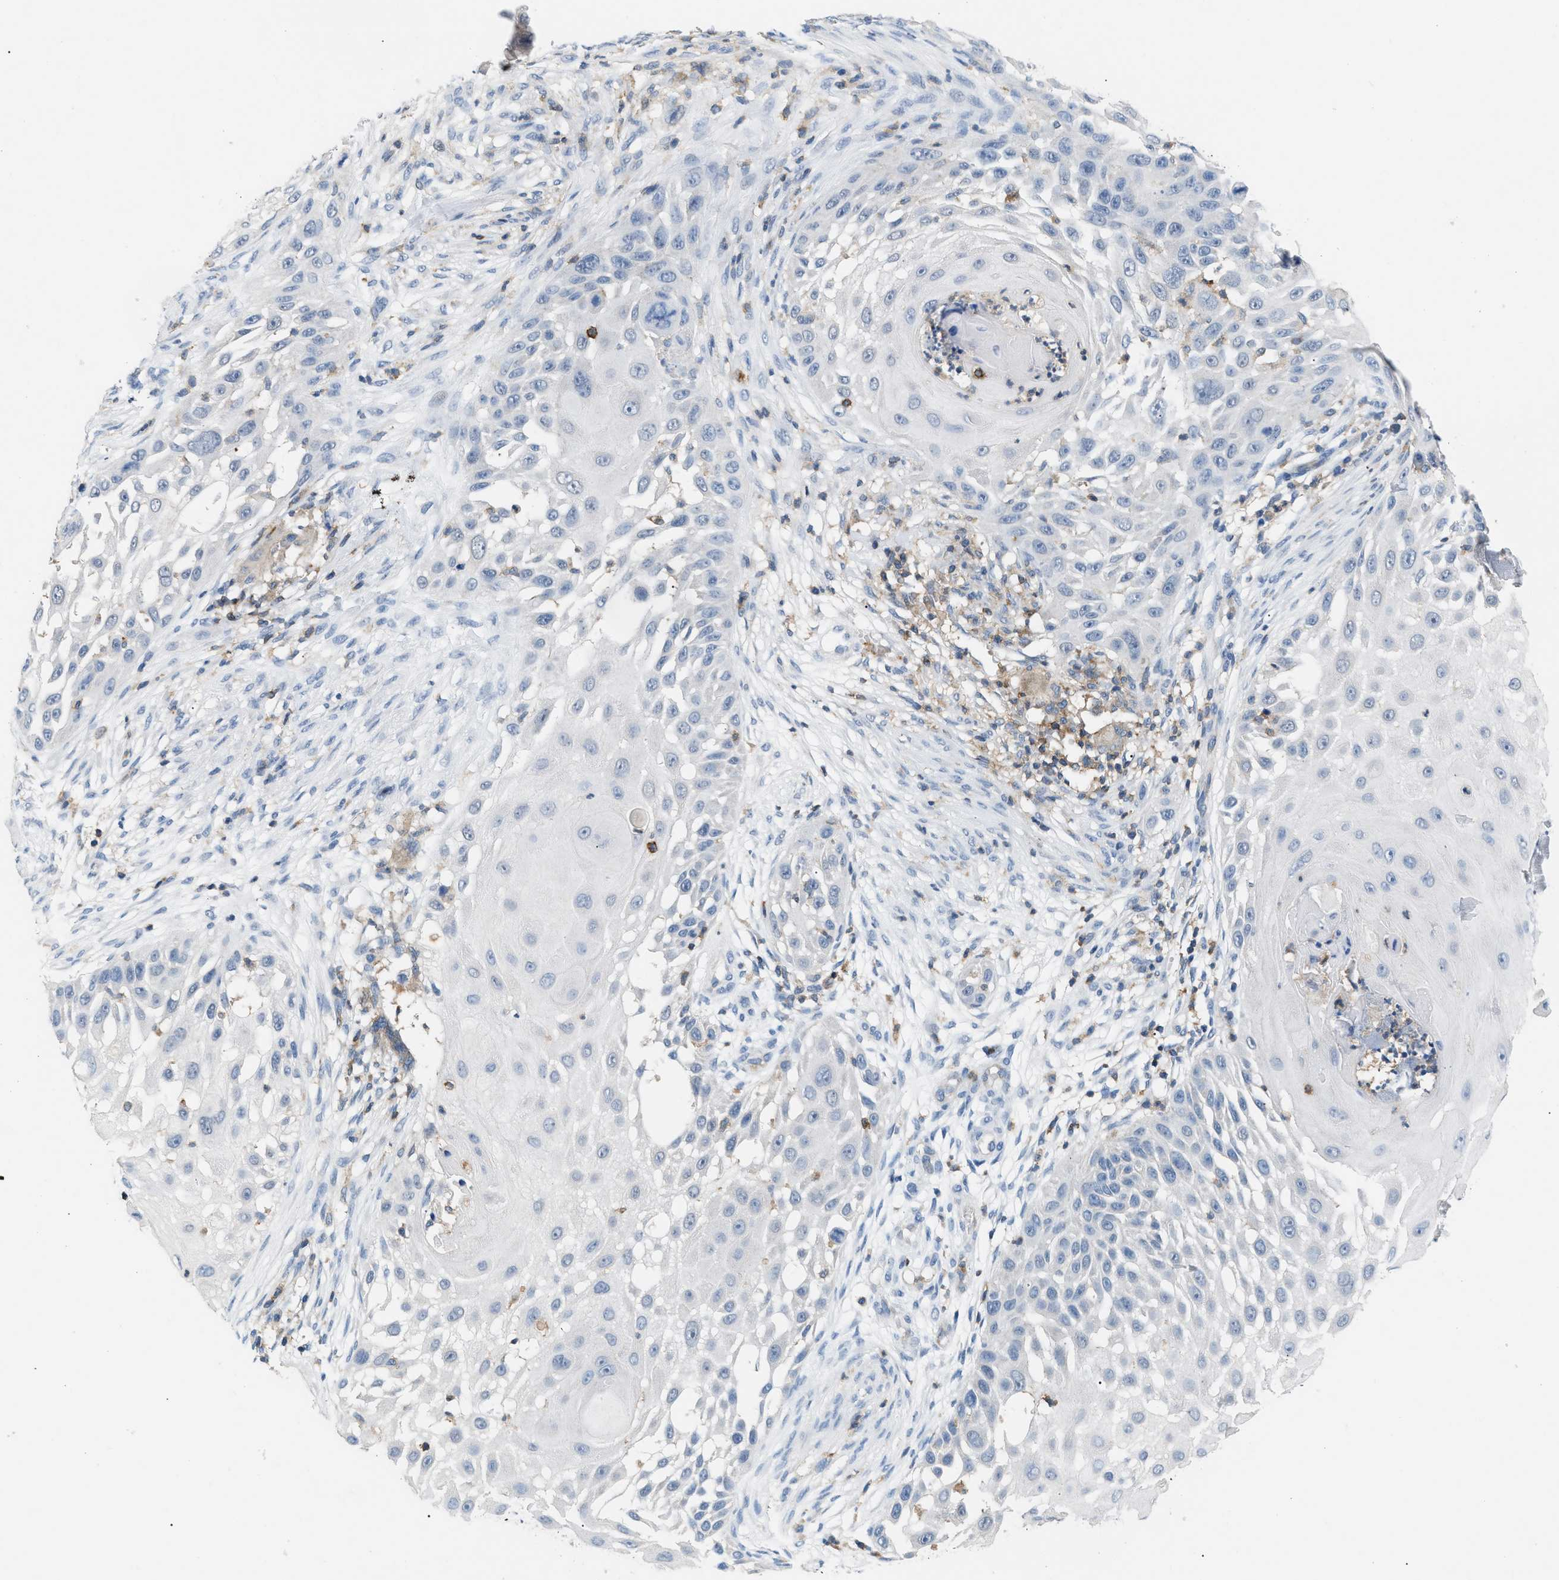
{"staining": {"intensity": "negative", "quantity": "none", "location": "none"}, "tissue": "skin cancer", "cell_type": "Tumor cells", "image_type": "cancer", "snomed": [{"axis": "morphology", "description": "Squamous cell carcinoma, NOS"}, {"axis": "topography", "description": "Skin"}], "caption": "Skin cancer stained for a protein using immunohistochemistry (IHC) shows no staining tumor cells.", "gene": "INPP5D", "patient": {"sex": "female", "age": 44}}